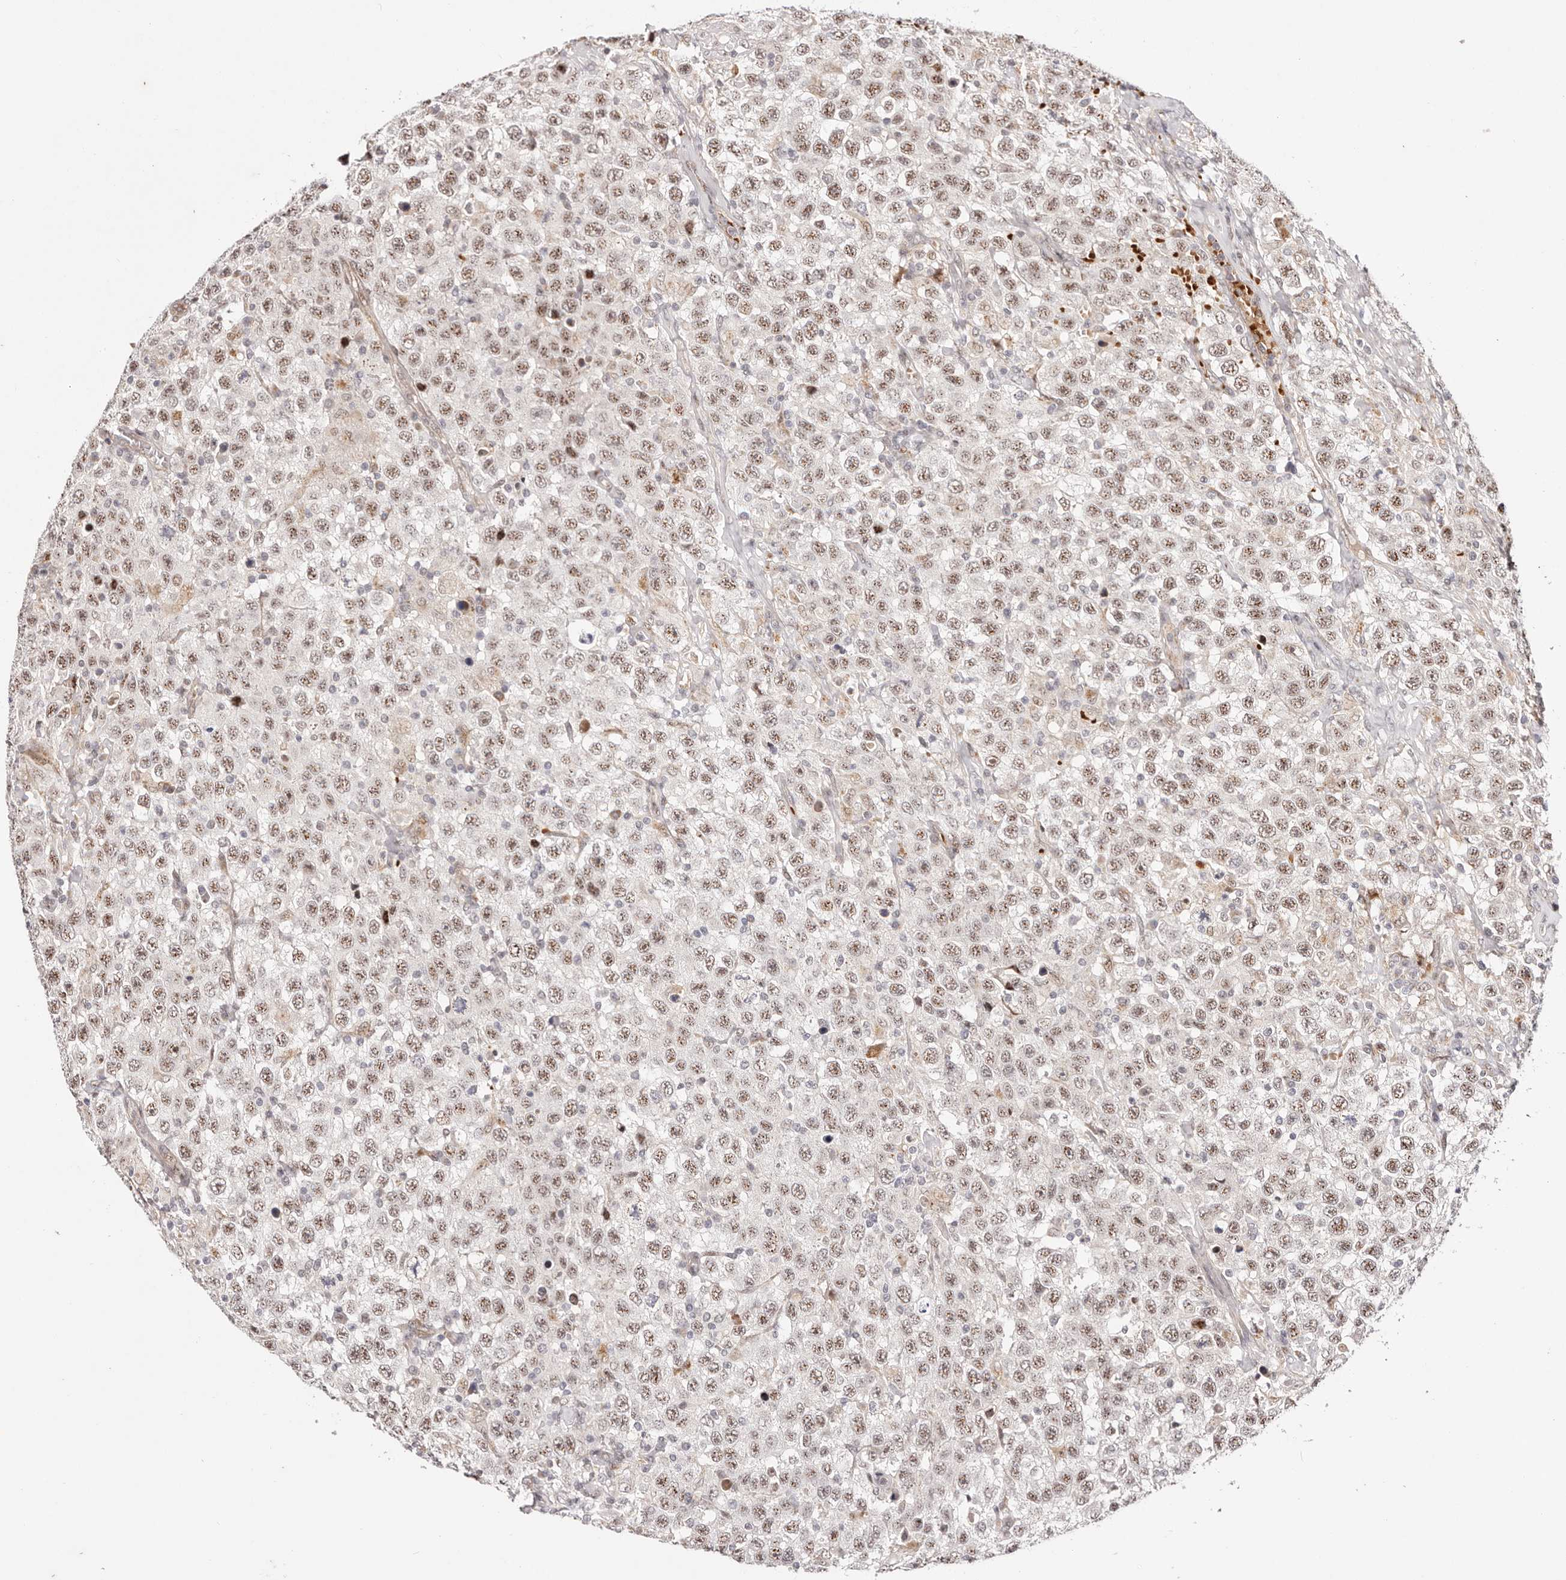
{"staining": {"intensity": "moderate", "quantity": ">75%", "location": "nuclear"}, "tissue": "testis cancer", "cell_type": "Tumor cells", "image_type": "cancer", "snomed": [{"axis": "morphology", "description": "Seminoma, NOS"}, {"axis": "topography", "description": "Testis"}], "caption": "Immunohistochemical staining of testis cancer (seminoma) shows moderate nuclear protein positivity in approximately >75% of tumor cells.", "gene": "WRN", "patient": {"sex": "male", "age": 41}}